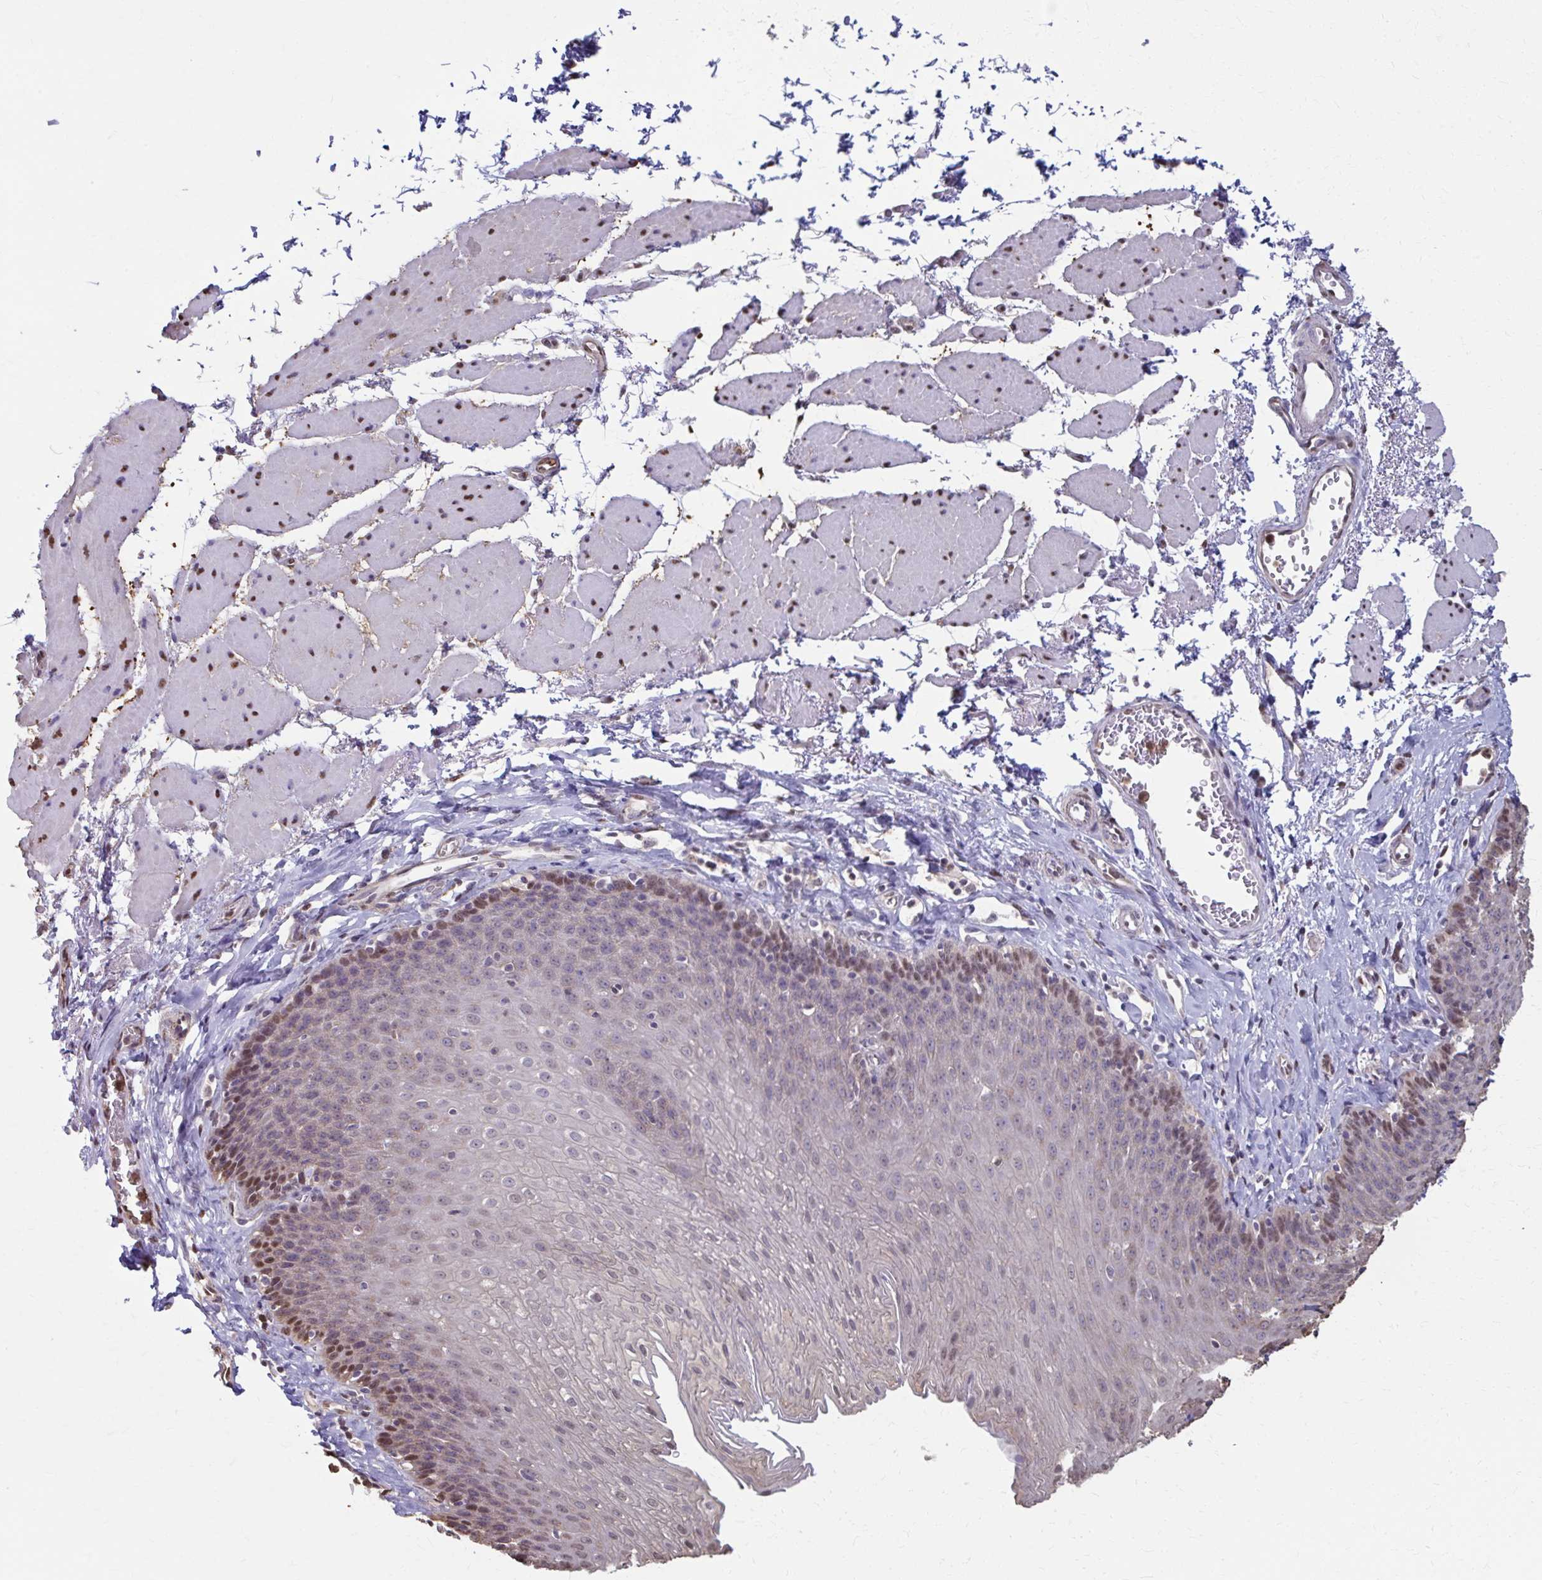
{"staining": {"intensity": "moderate", "quantity": "<25%", "location": "nuclear"}, "tissue": "esophagus", "cell_type": "Squamous epithelial cells", "image_type": "normal", "snomed": [{"axis": "morphology", "description": "Normal tissue, NOS"}, {"axis": "topography", "description": "Esophagus"}], "caption": "Brown immunohistochemical staining in unremarkable human esophagus exhibits moderate nuclear expression in approximately <25% of squamous epithelial cells. The staining is performed using DAB brown chromogen to label protein expression. The nuclei are counter-stained blue using hematoxylin.", "gene": "ING4", "patient": {"sex": "female", "age": 81}}